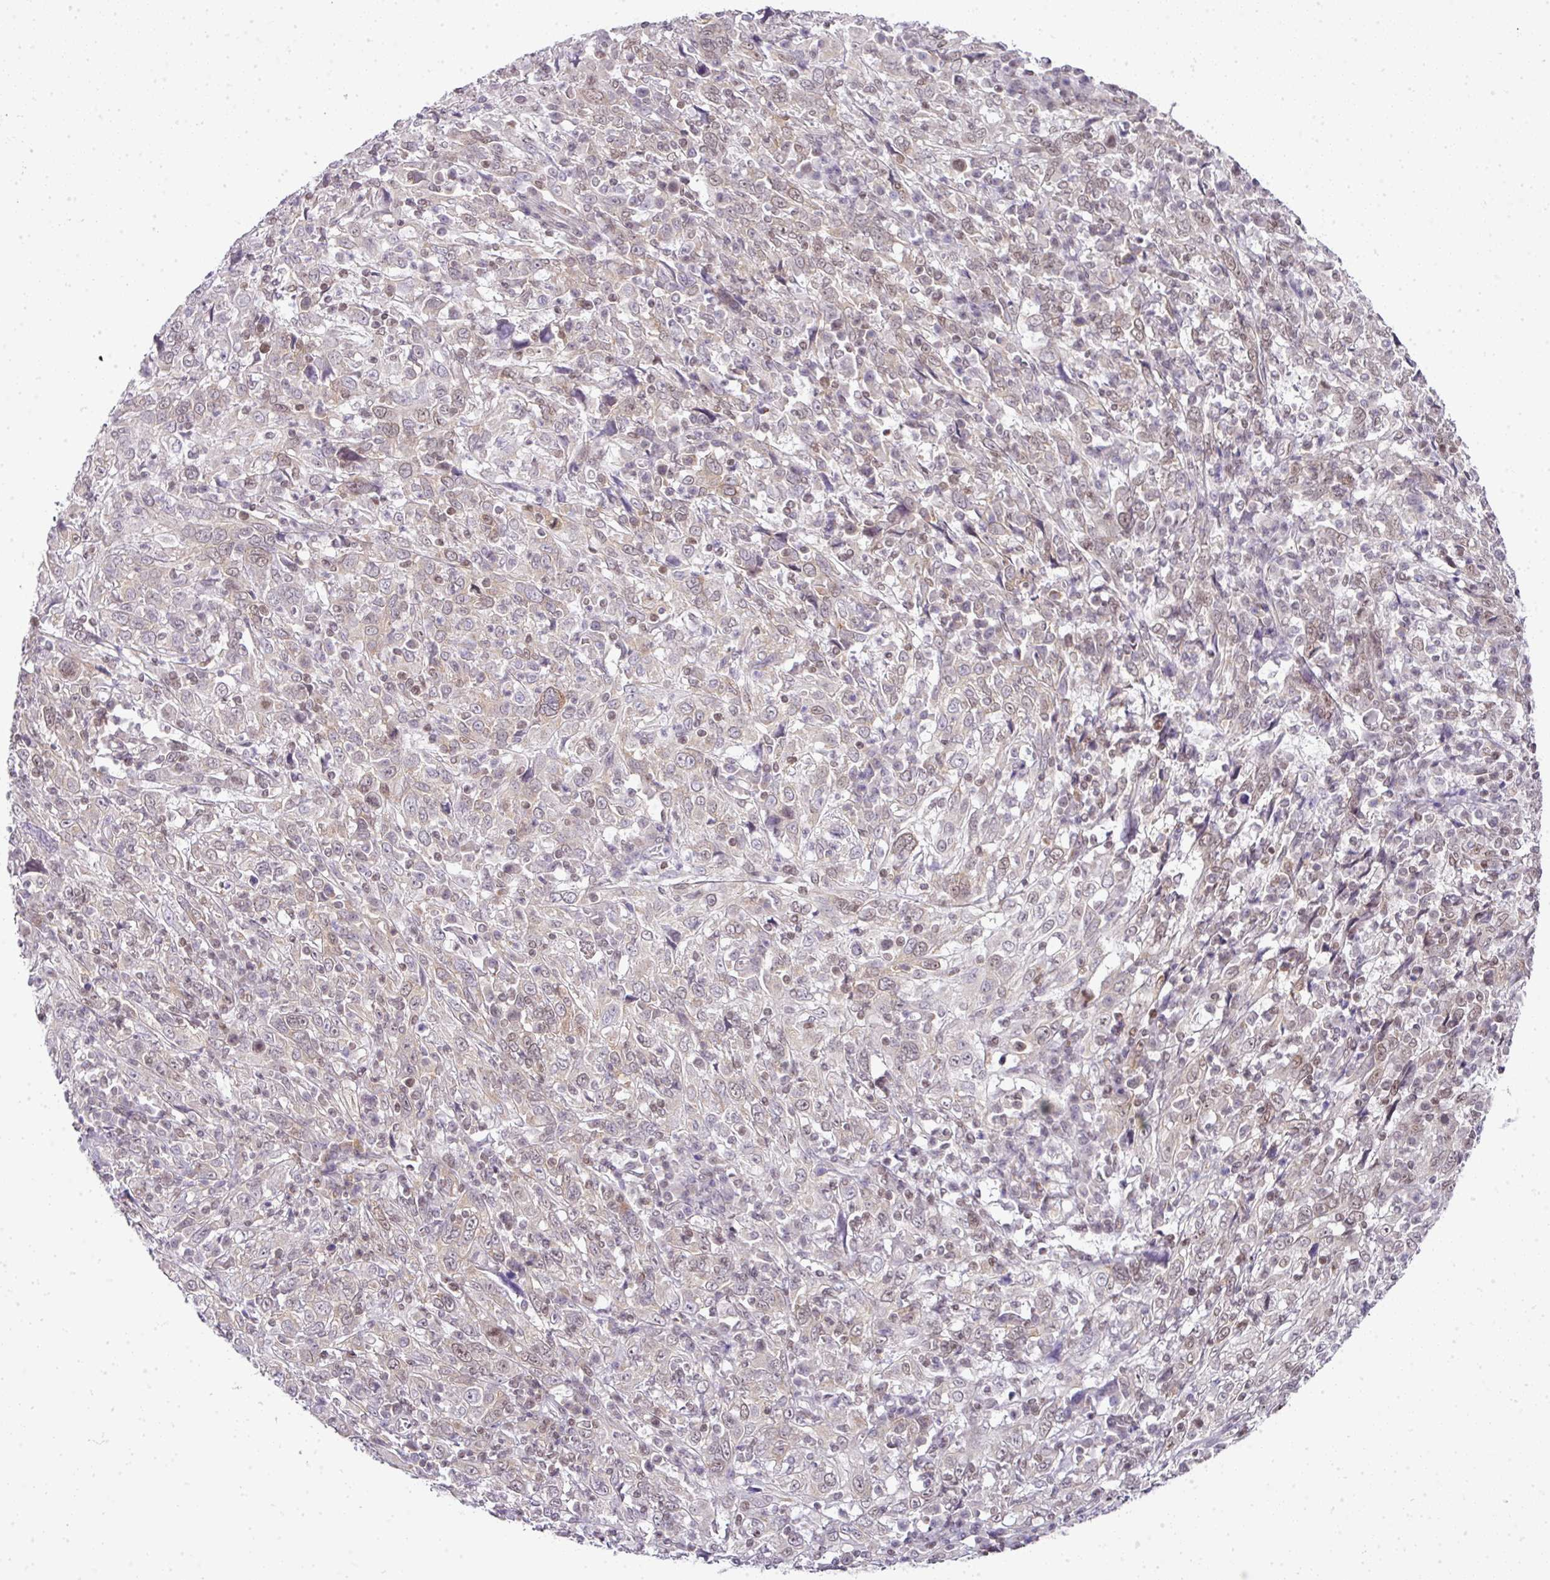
{"staining": {"intensity": "weak", "quantity": "25%-75%", "location": "cytoplasmic/membranous,nuclear"}, "tissue": "cervical cancer", "cell_type": "Tumor cells", "image_type": "cancer", "snomed": [{"axis": "morphology", "description": "Squamous cell carcinoma, NOS"}, {"axis": "topography", "description": "Cervix"}], "caption": "A high-resolution photomicrograph shows immunohistochemistry (IHC) staining of squamous cell carcinoma (cervical), which reveals weak cytoplasmic/membranous and nuclear expression in about 25%-75% of tumor cells. Immunohistochemistry (ihc) stains the protein in brown and the nuclei are stained blue.", "gene": "FAM32A", "patient": {"sex": "female", "age": 46}}